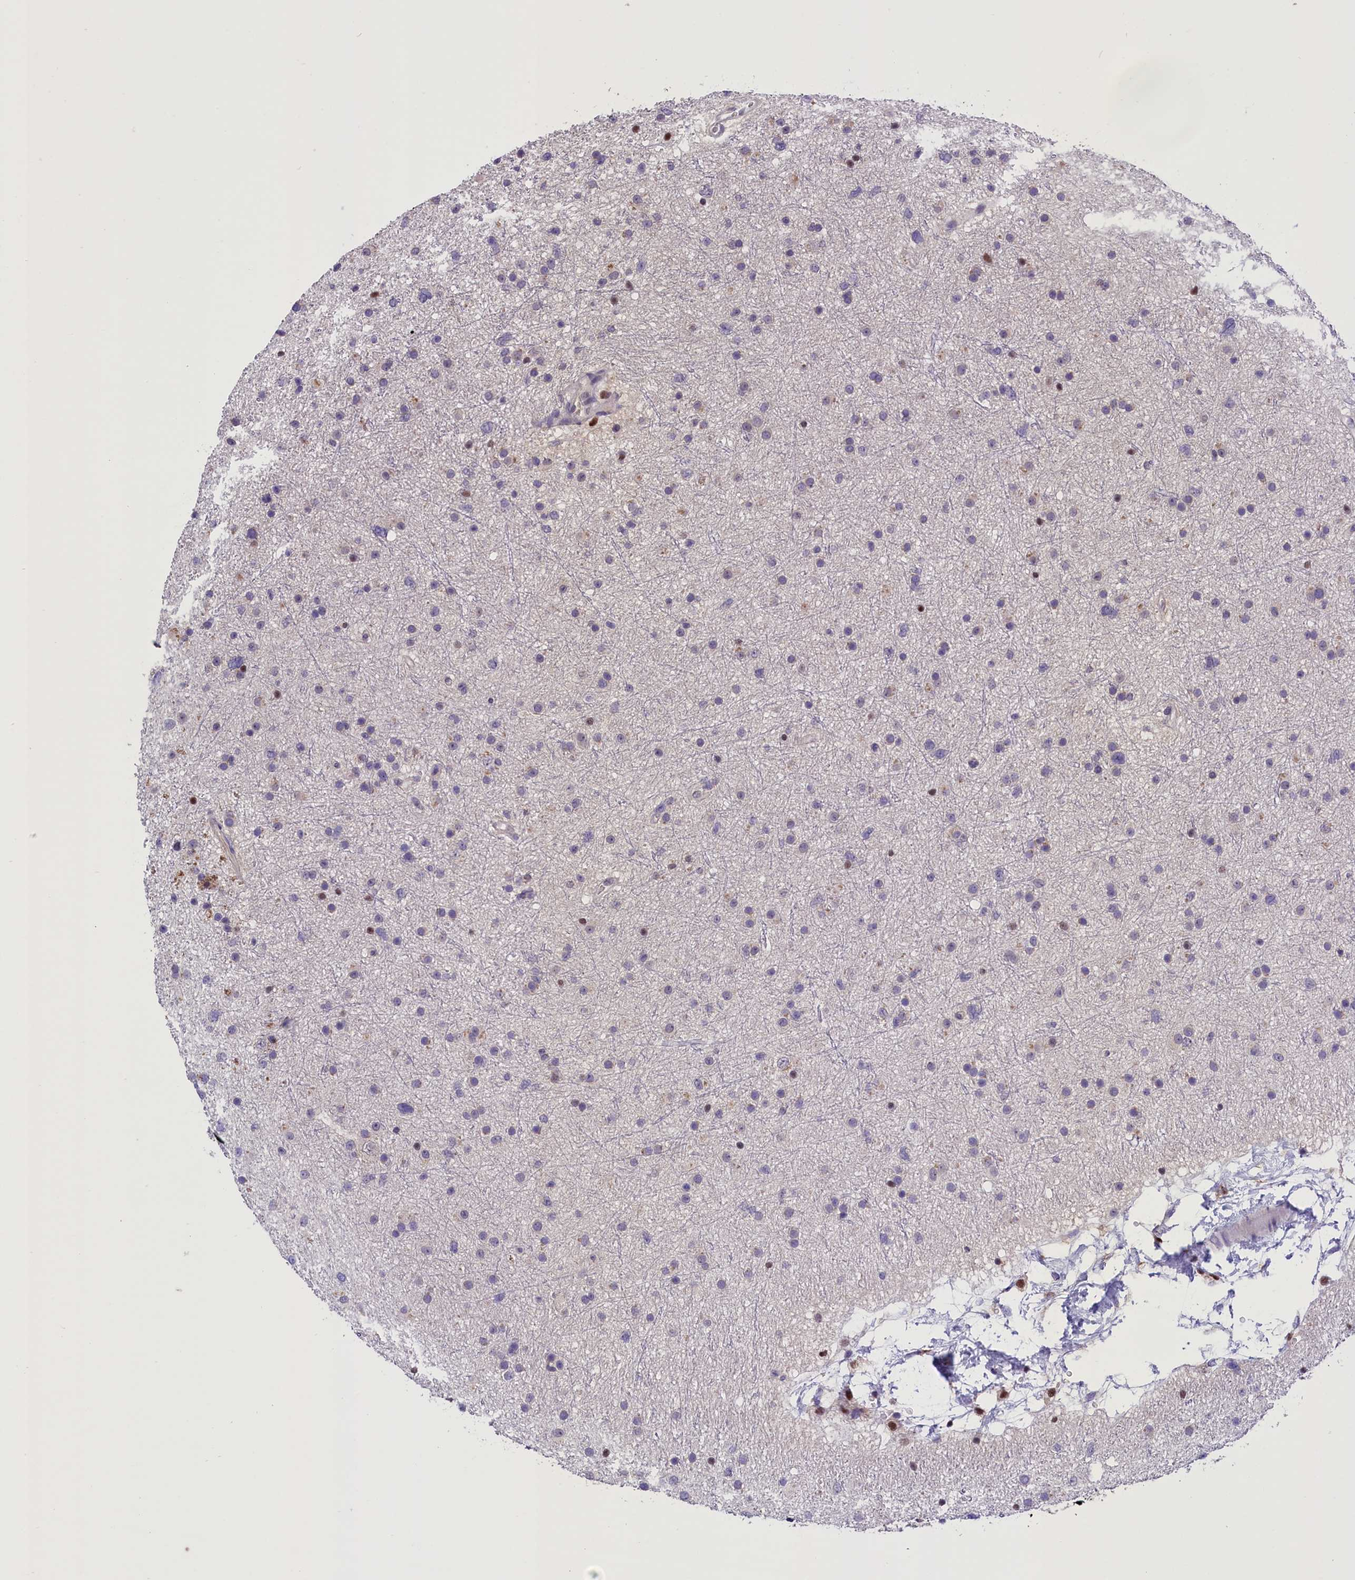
{"staining": {"intensity": "negative", "quantity": "none", "location": "none"}, "tissue": "glioma", "cell_type": "Tumor cells", "image_type": "cancer", "snomed": [{"axis": "morphology", "description": "Glioma, malignant, Low grade"}, {"axis": "topography", "description": "Cerebral cortex"}], "caption": "Protein analysis of glioma exhibits no significant expression in tumor cells.", "gene": "BTBD9", "patient": {"sex": "female", "age": 39}}